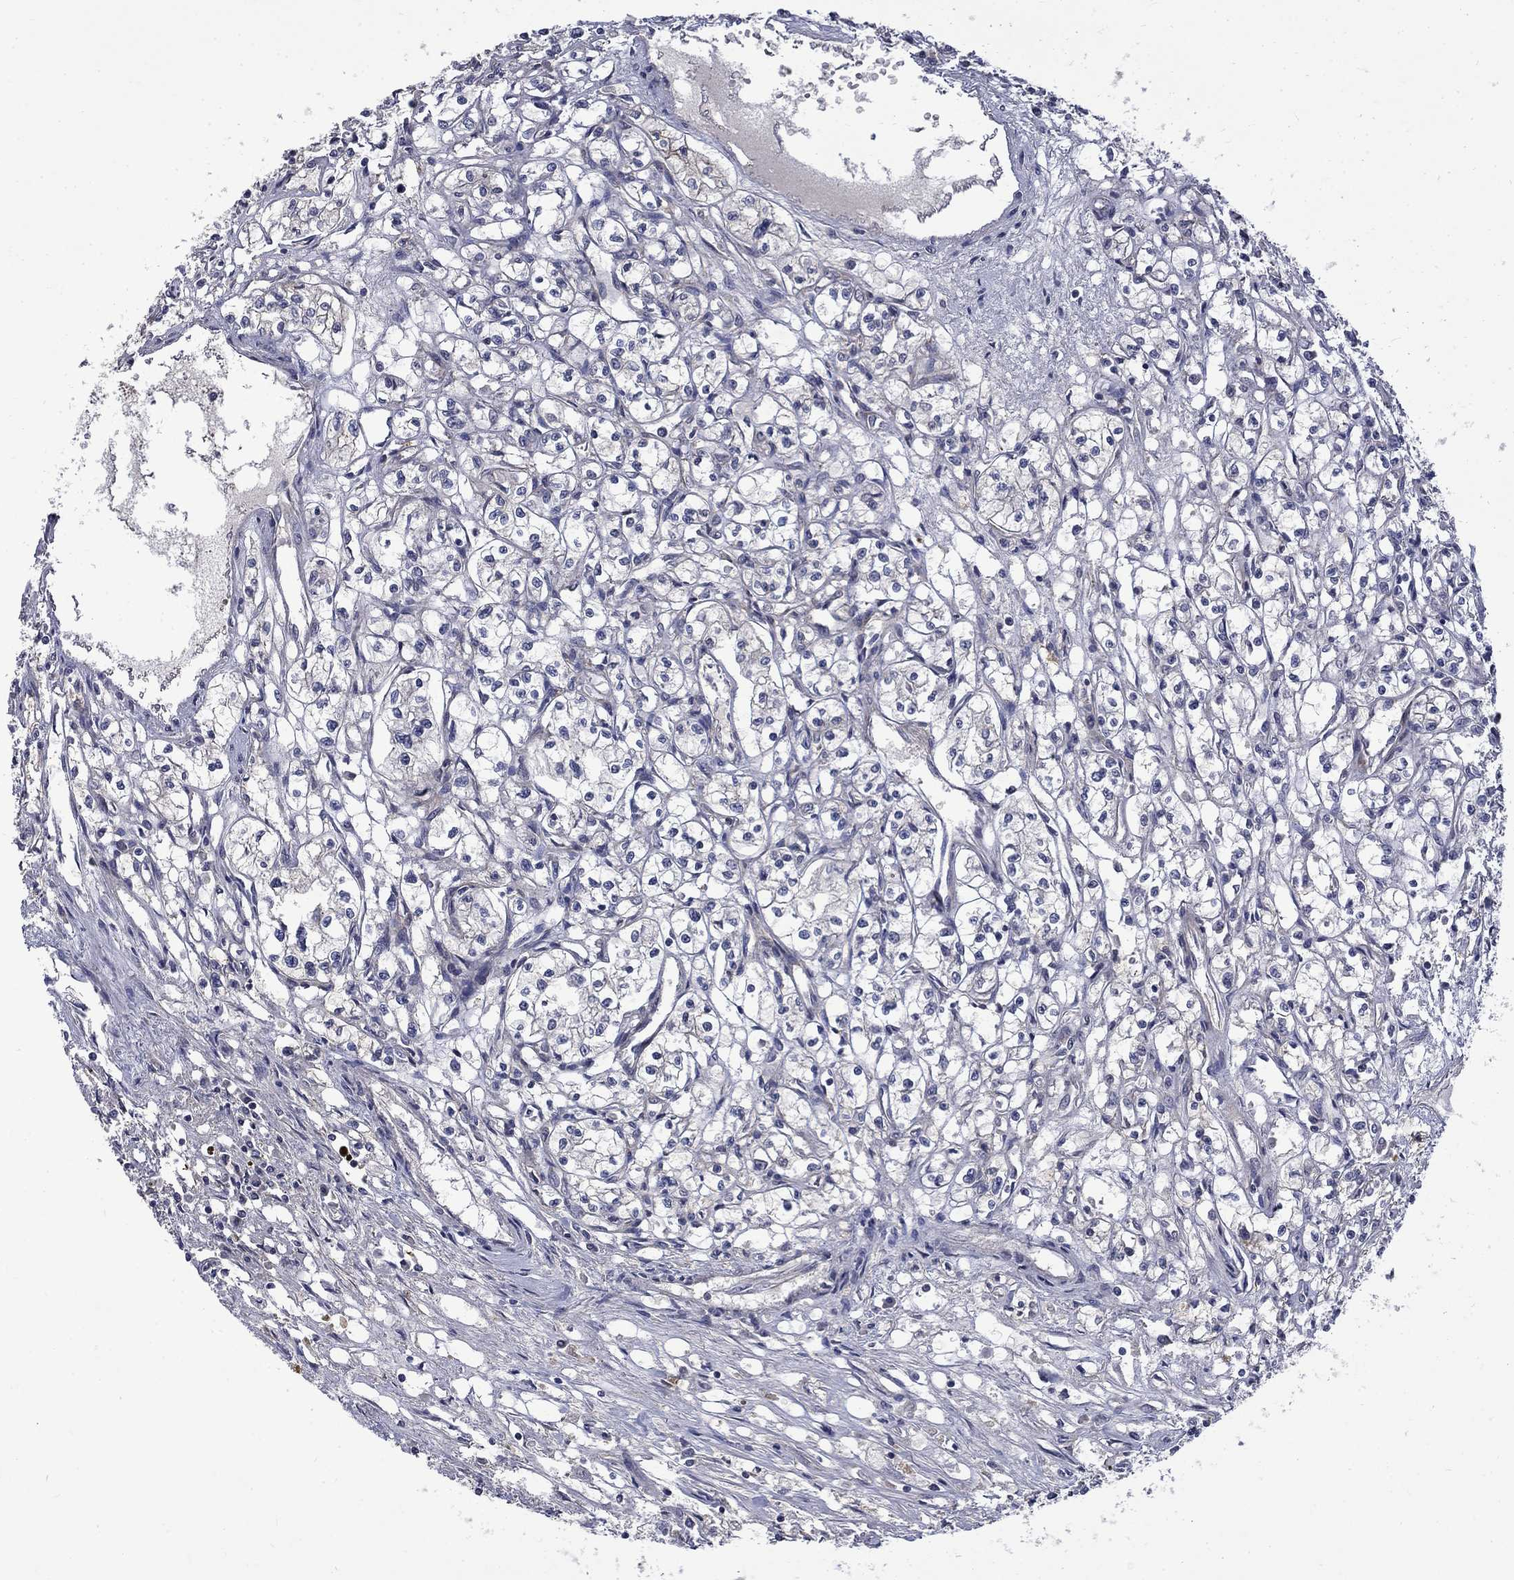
{"staining": {"intensity": "negative", "quantity": "none", "location": "none"}, "tissue": "renal cancer", "cell_type": "Tumor cells", "image_type": "cancer", "snomed": [{"axis": "morphology", "description": "Adenocarcinoma, NOS"}, {"axis": "topography", "description": "Kidney"}], "caption": "Immunohistochemical staining of human adenocarcinoma (renal) displays no significant staining in tumor cells.", "gene": "HSPA12A", "patient": {"sex": "male", "age": 56}}